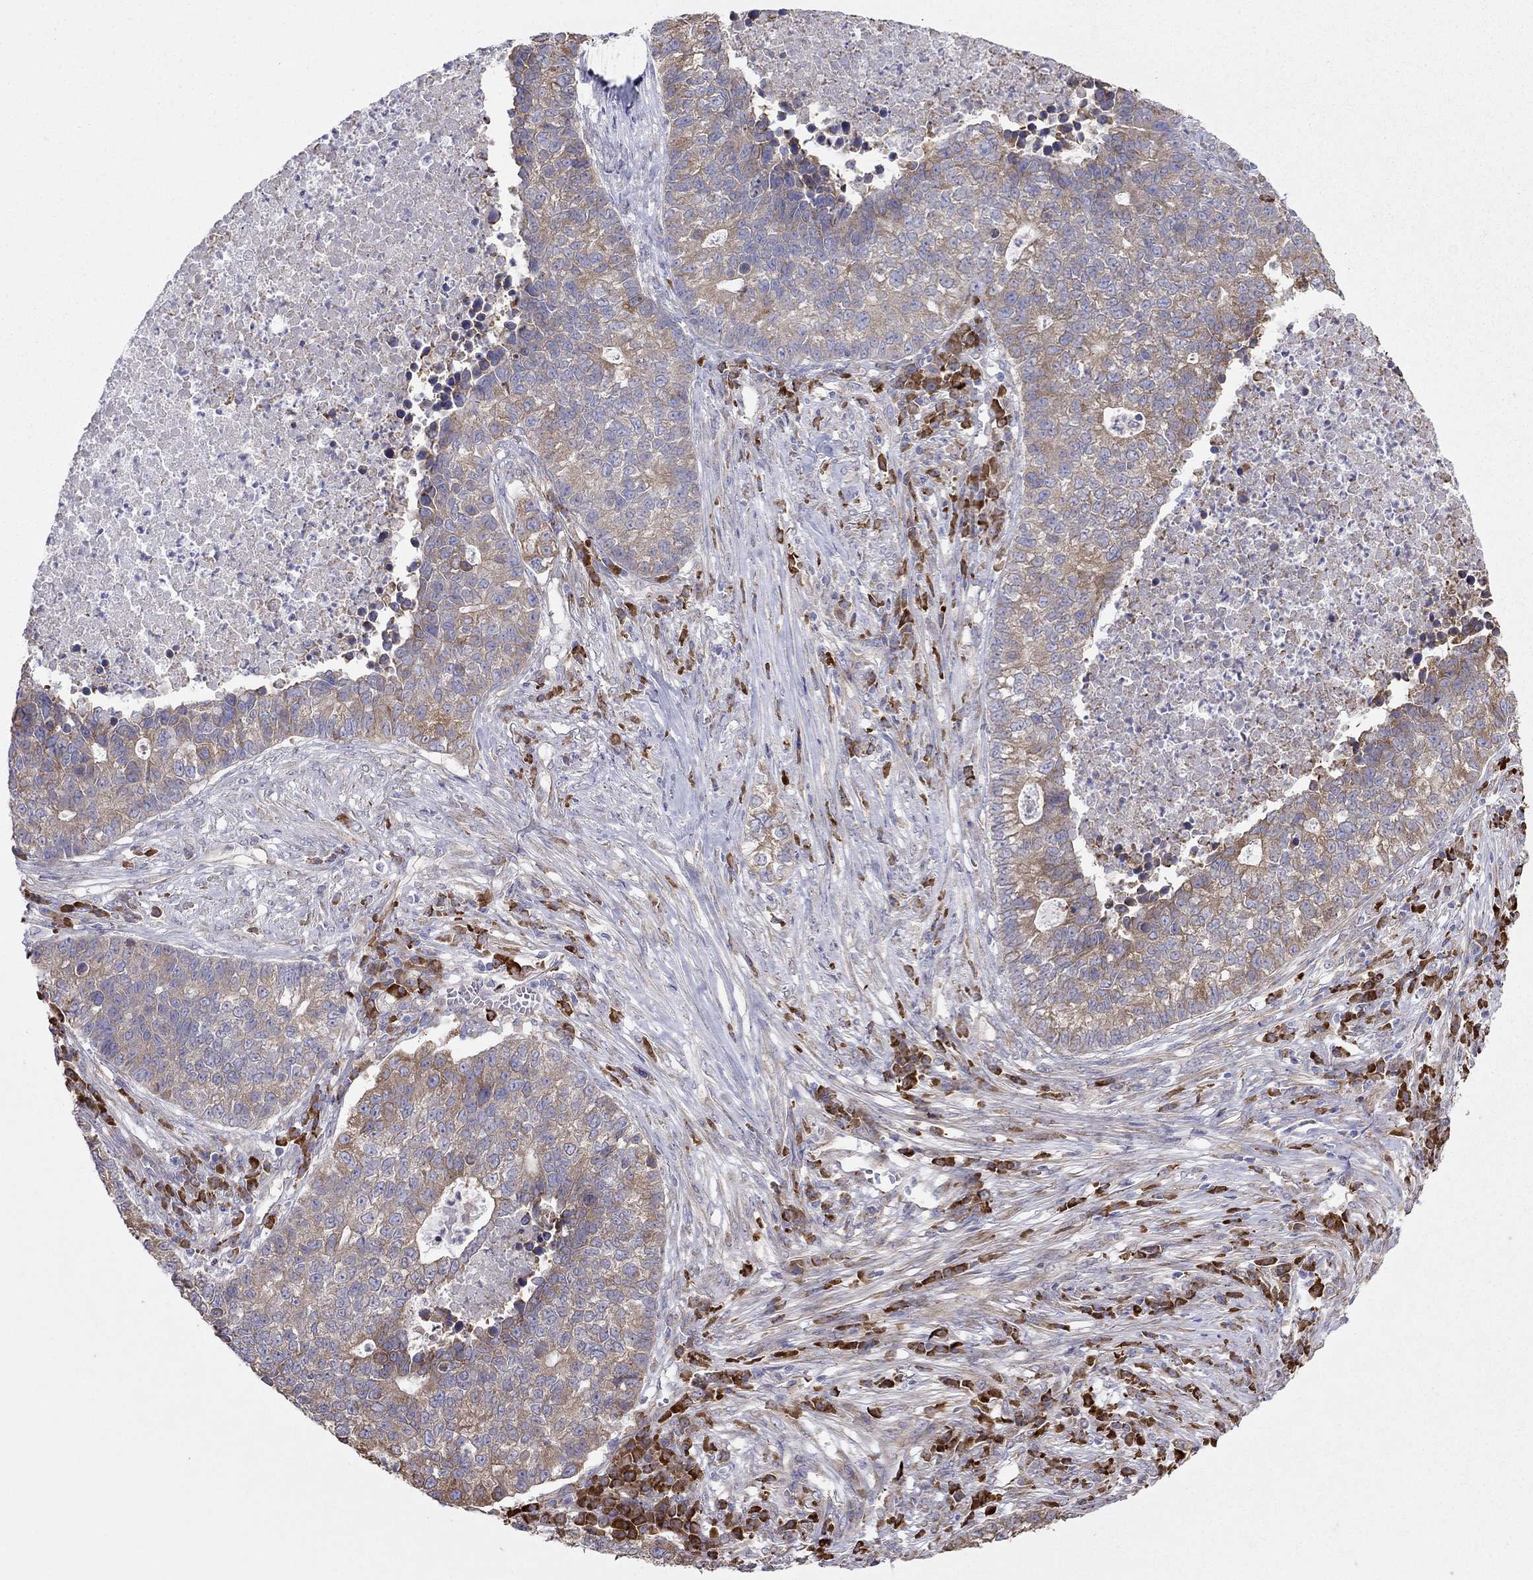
{"staining": {"intensity": "moderate", "quantity": ">75%", "location": "cytoplasmic/membranous"}, "tissue": "lung cancer", "cell_type": "Tumor cells", "image_type": "cancer", "snomed": [{"axis": "morphology", "description": "Adenocarcinoma, NOS"}, {"axis": "topography", "description": "Lung"}], "caption": "Lung cancer (adenocarcinoma) stained for a protein exhibits moderate cytoplasmic/membranous positivity in tumor cells.", "gene": "LONRF2", "patient": {"sex": "male", "age": 57}}